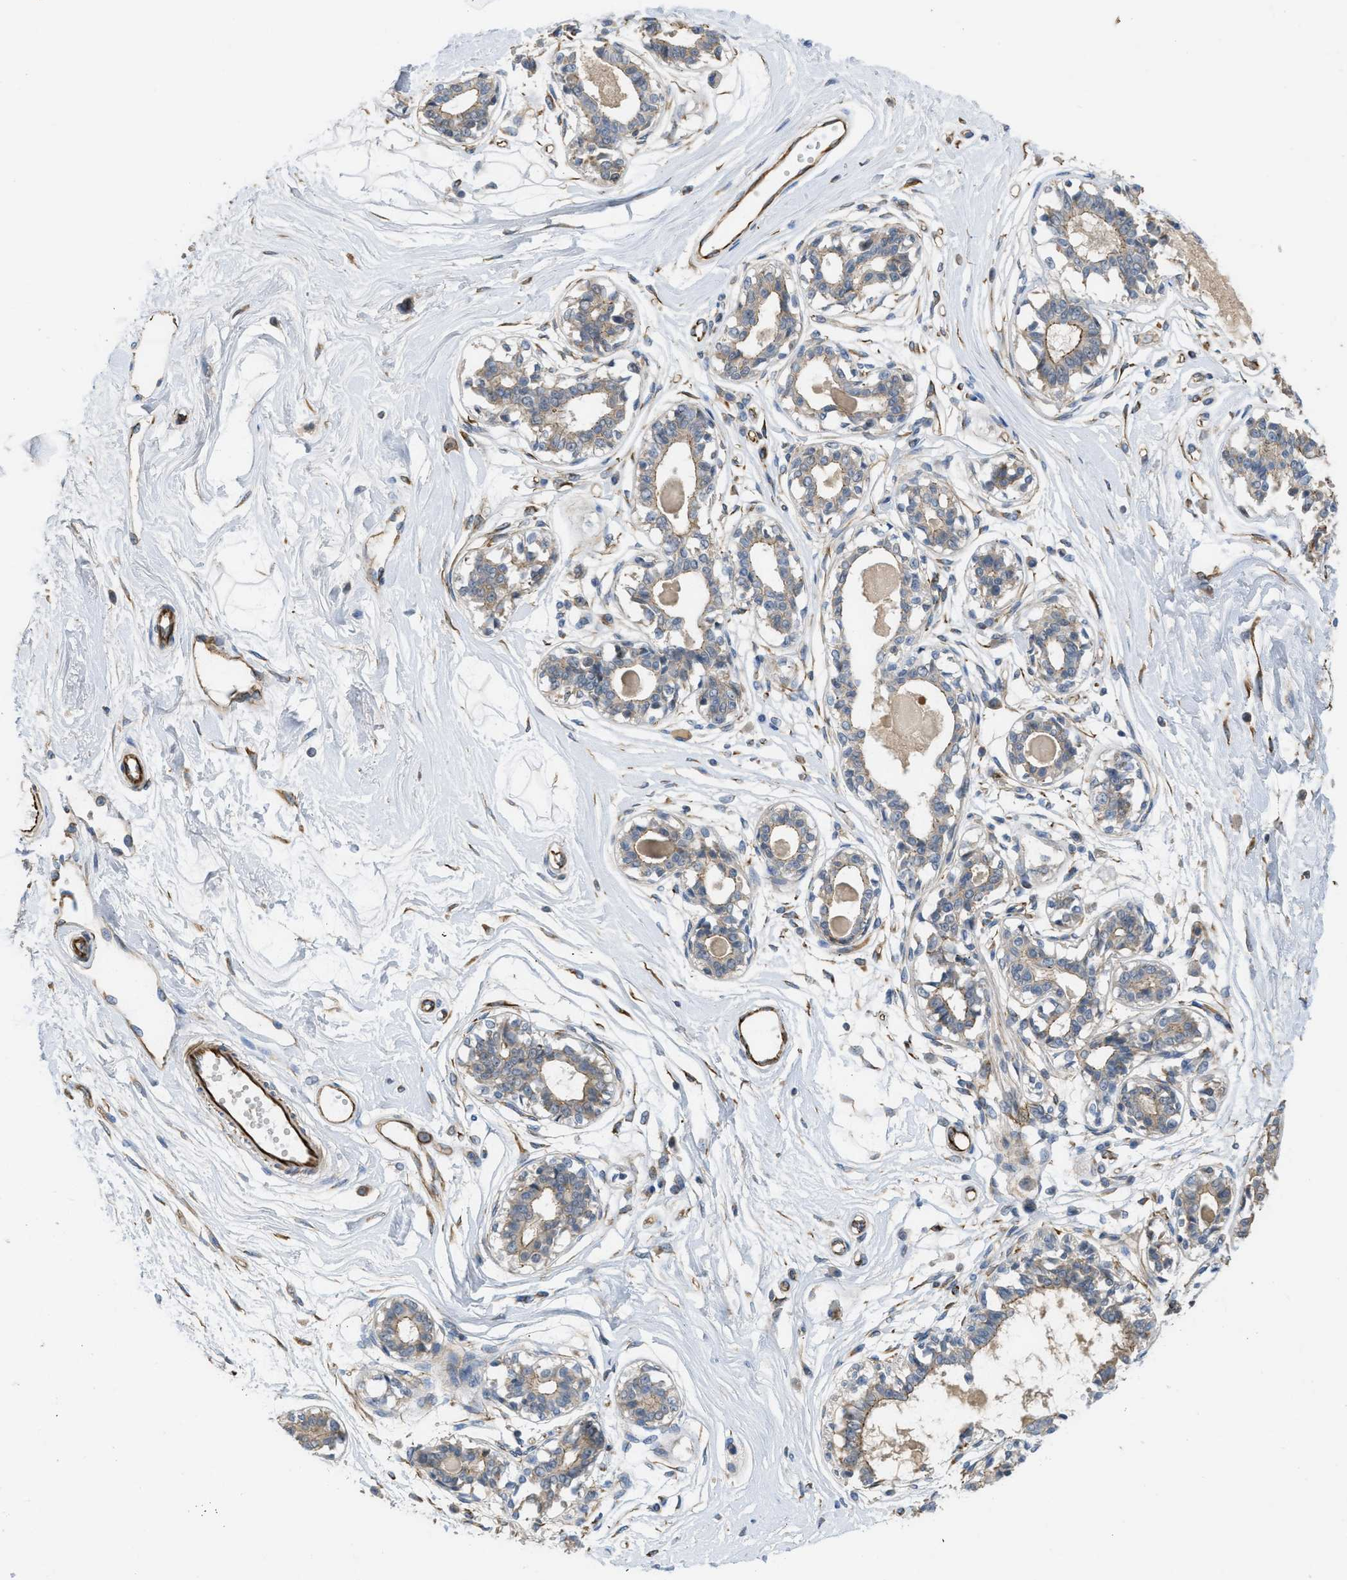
{"staining": {"intensity": "negative", "quantity": "none", "location": "none"}, "tissue": "breast", "cell_type": "Adipocytes", "image_type": "normal", "snomed": [{"axis": "morphology", "description": "Normal tissue, NOS"}, {"axis": "topography", "description": "Breast"}], "caption": "IHC image of benign breast: breast stained with DAB (3,3'-diaminobenzidine) reveals no significant protein staining in adipocytes.", "gene": "BTN3A1", "patient": {"sex": "female", "age": 45}}